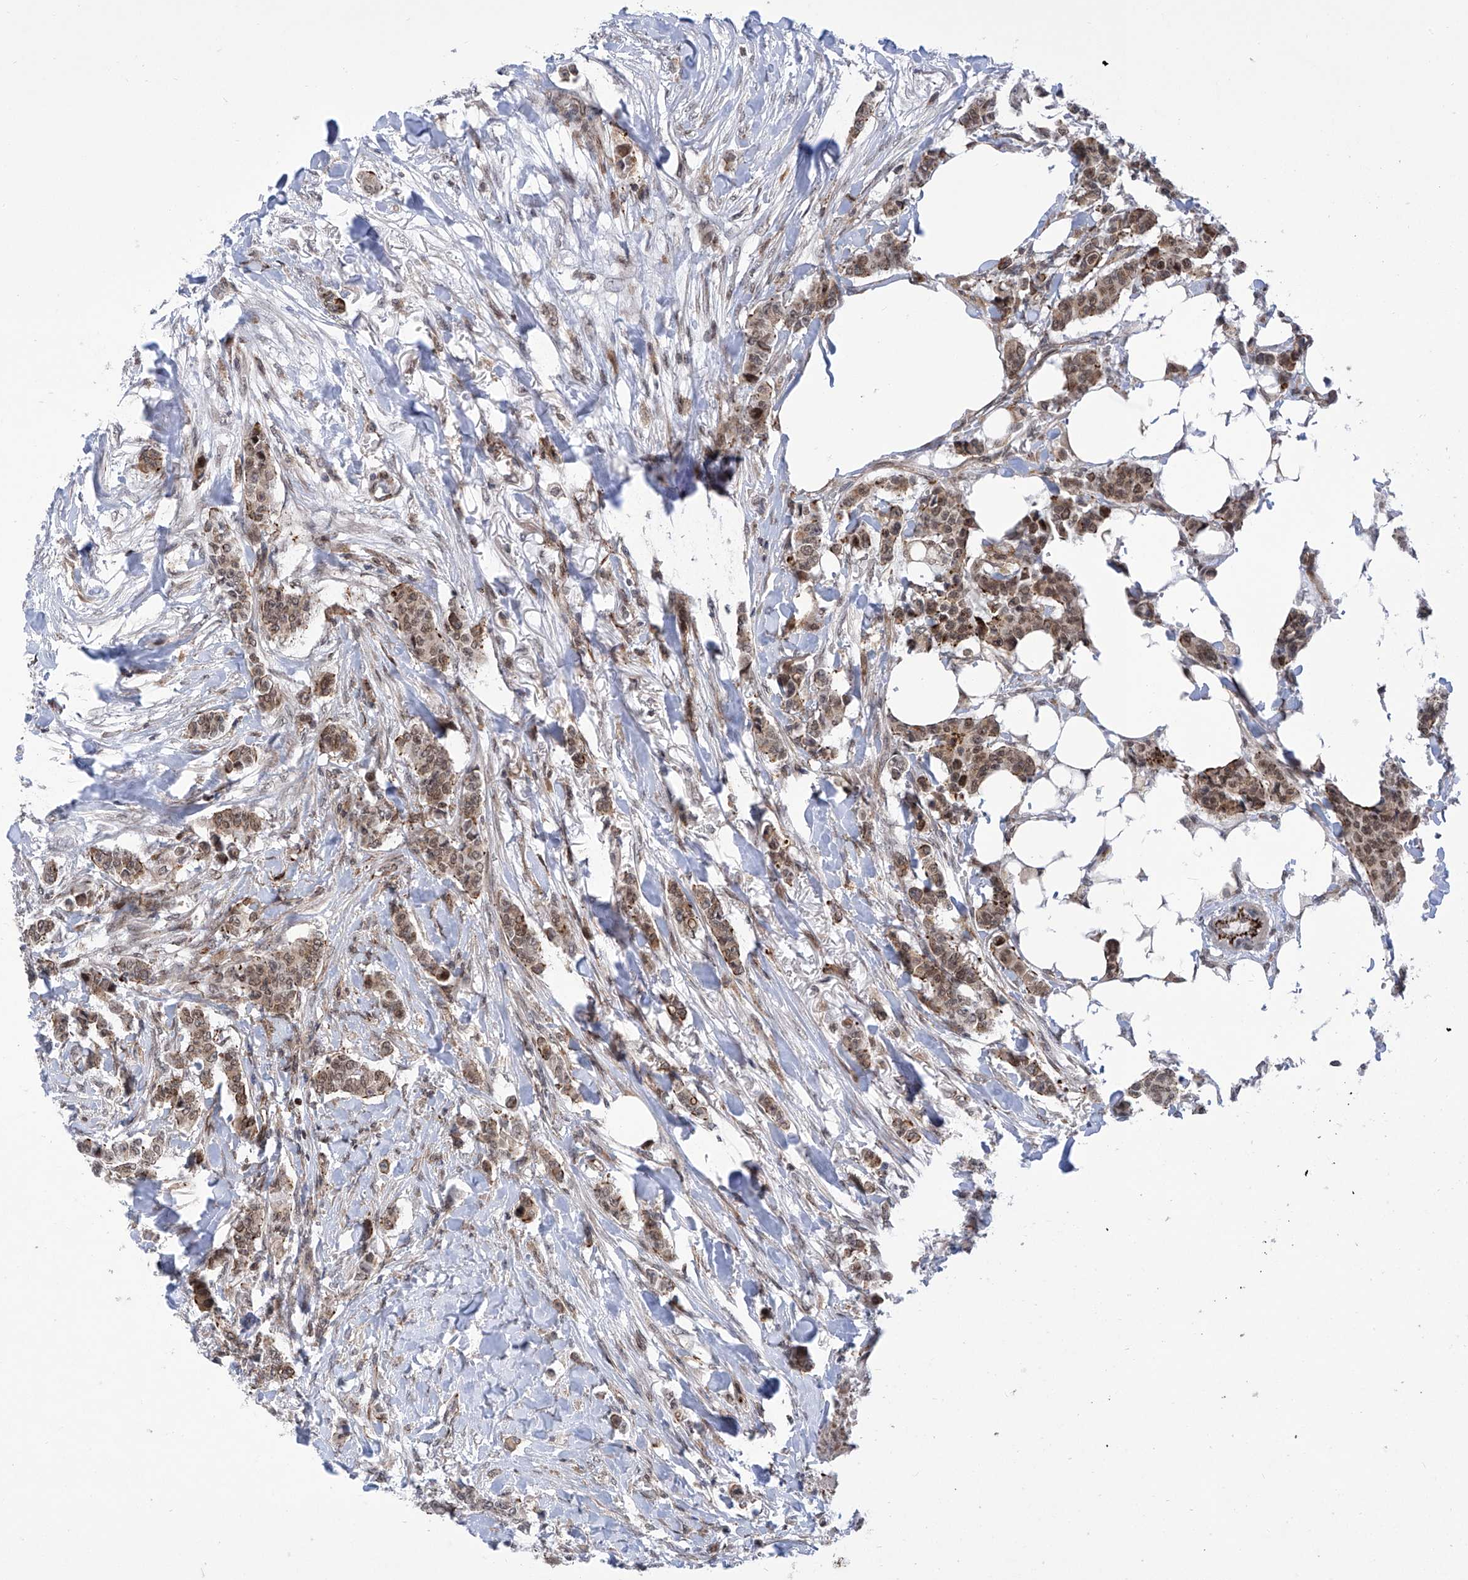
{"staining": {"intensity": "moderate", "quantity": ">75%", "location": "cytoplasmic/membranous,nuclear"}, "tissue": "breast cancer", "cell_type": "Tumor cells", "image_type": "cancer", "snomed": [{"axis": "morphology", "description": "Duct carcinoma"}, {"axis": "topography", "description": "Breast"}], "caption": "Infiltrating ductal carcinoma (breast) stained with immunohistochemistry displays moderate cytoplasmic/membranous and nuclear expression in about >75% of tumor cells. The protein of interest is stained brown, and the nuclei are stained in blue (DAB (3,3'-diaminobenzidine) IHC with brightfield microscopy, high magnification).", "gene": "CEP290", "patient": {"sex": "female", "age": 40}}